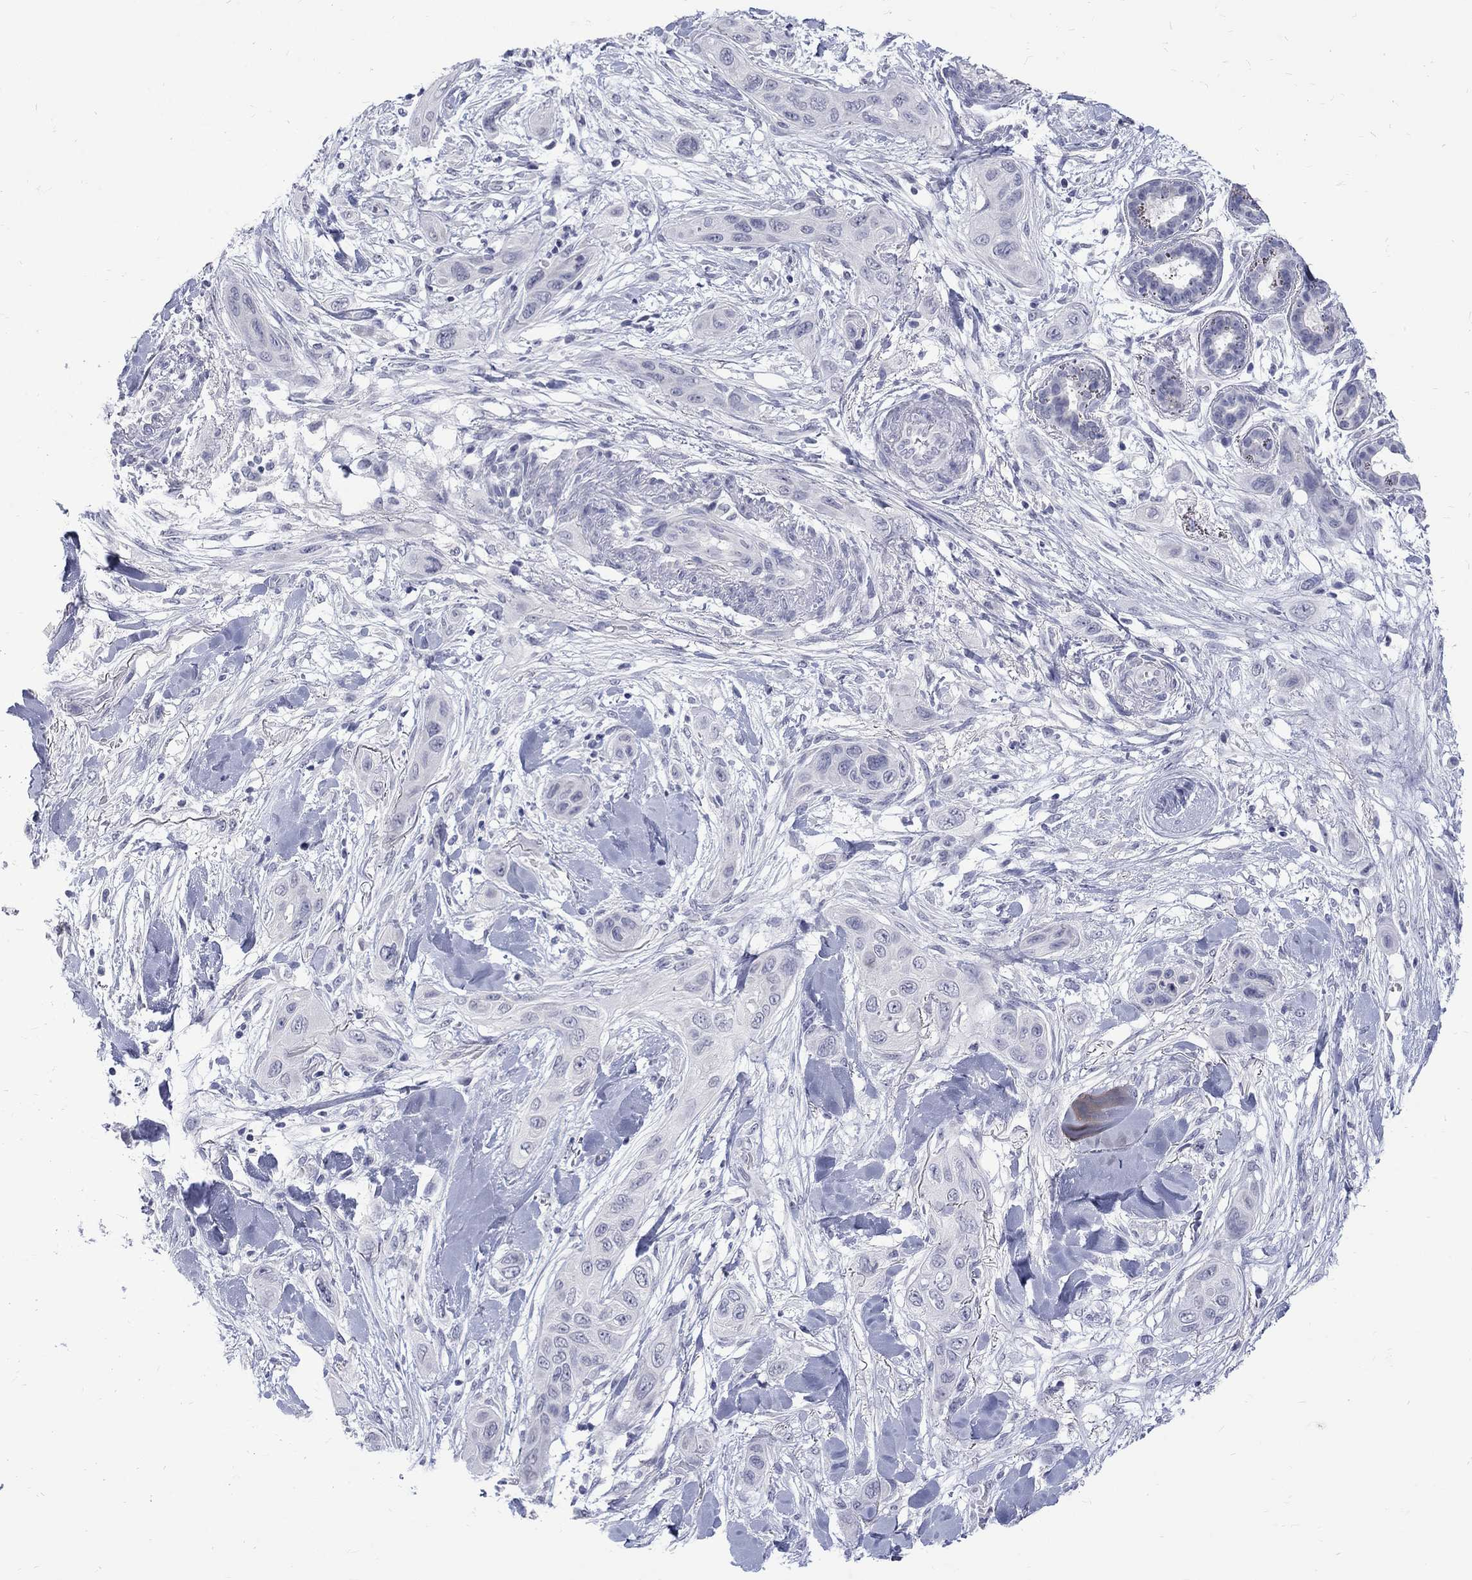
{"staining": {"intensity": "negative", "quantity": "none", "location": "none"}, "tissue": "skin cancer", "cell_type": "Tumor cells", "image_type": "cancer", "snomed": [{"axis": "morphology", "description": "Squamous cell carcinoma, NOS"}, {"axis": "topography", "description": "Skin"}], "caption": "This is an IHC histopathology image of human skin squamous cell carcinoma. There is no positivity in tumor cells.", "gene": "CTNND2", "patient": {"sex": "male", "age": 78}}